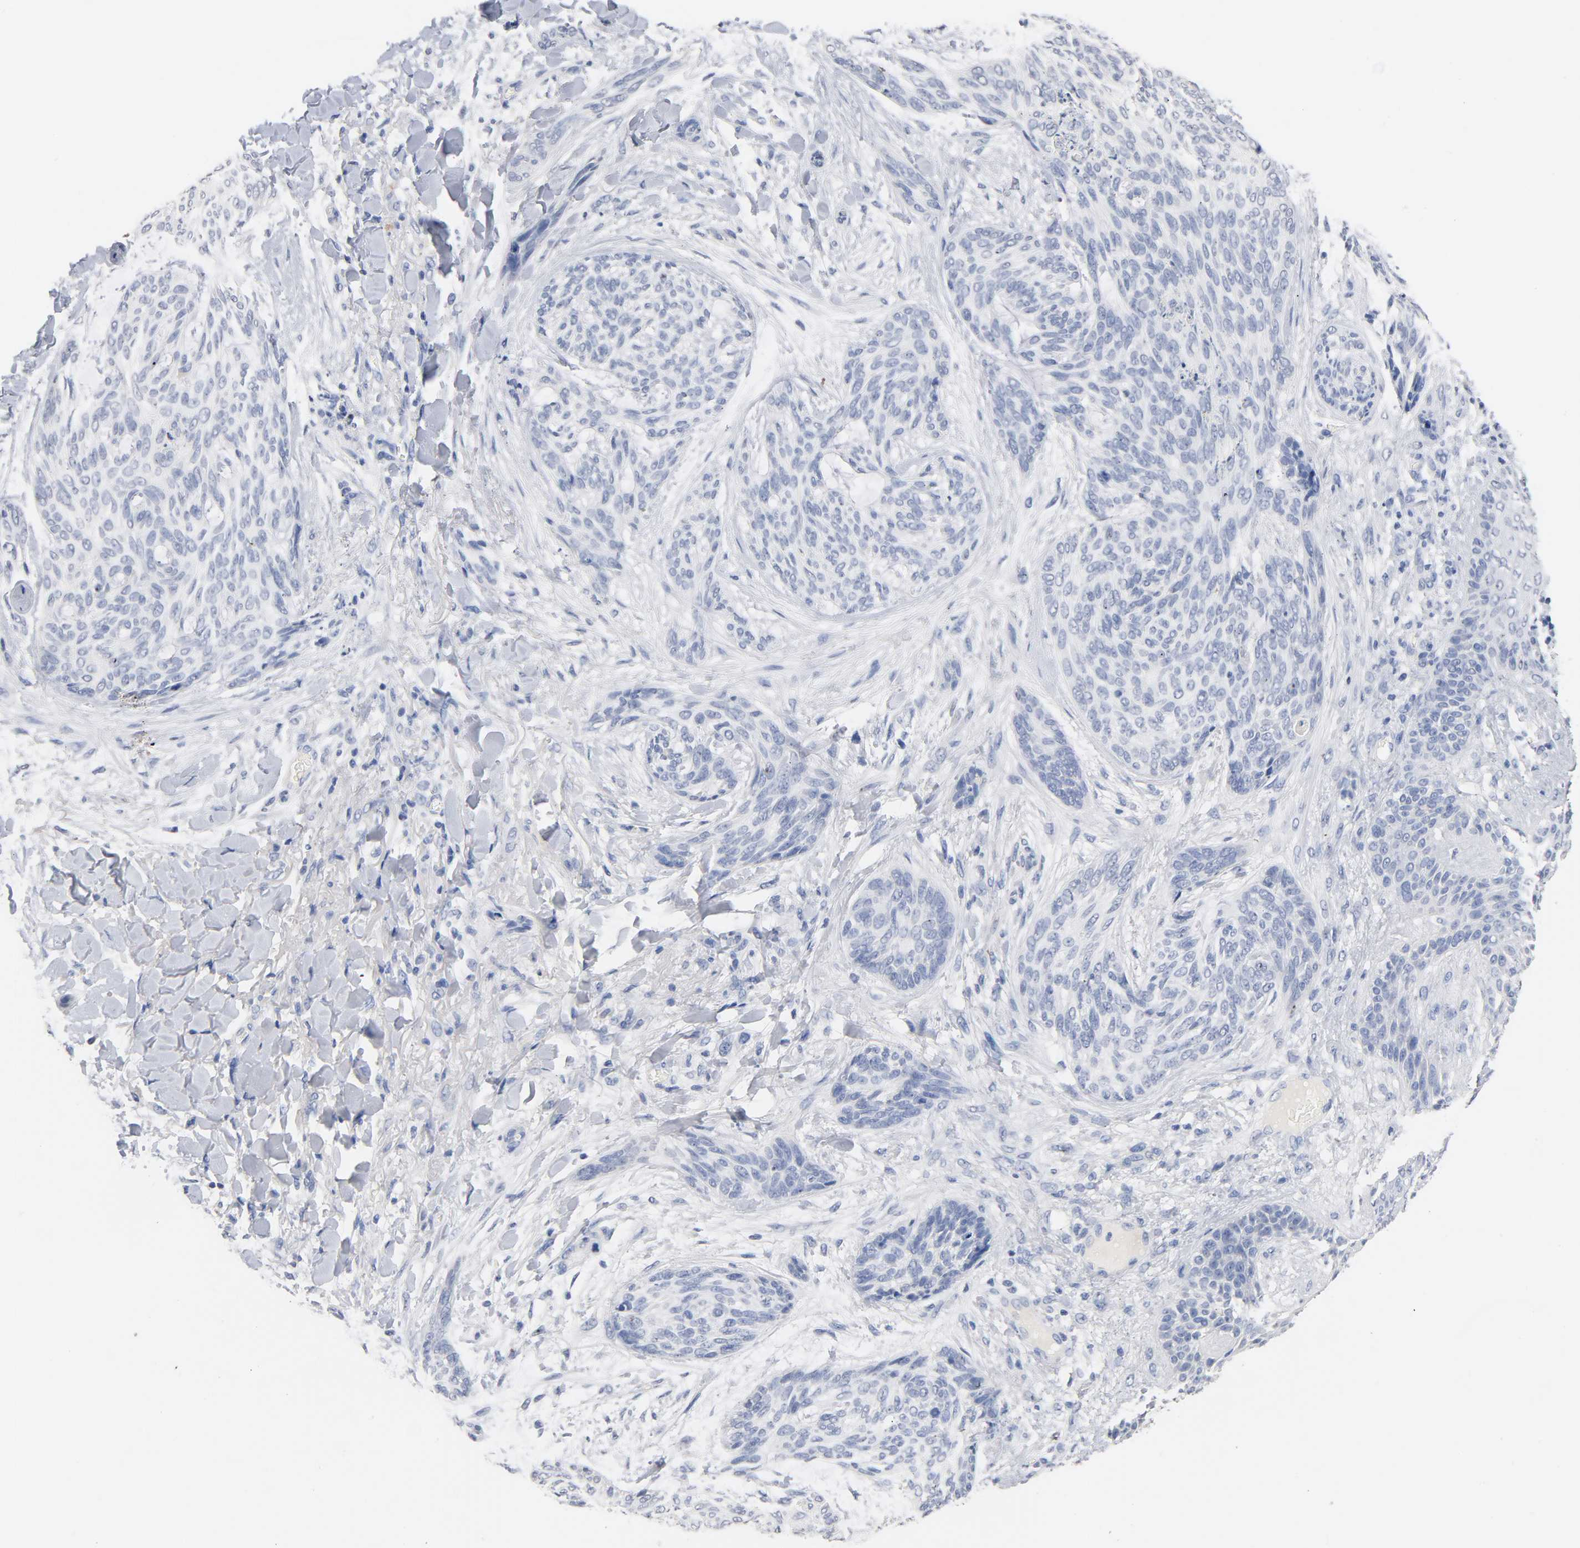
{"staining": {"intensity": "negative", "quantity": "none", "location": "none"}, "tissue": "skin cancer", "cell_type": "Tumor cells", "image_type": "cancer", "snomed": [{"axis": "morphology", "description": "Normal tissue, NOS"}, {"axis": "morphology", "description": "Basal cell carcinoma"}, {"axis": "topography", "description": "Skin"}], "caption": "Human skin cancer (basal cell carcinoma) stained for a protein using immunohistochemistry demonstrates no positivity in tumor cells.", "gene": "ZCCHC13", "patient": {"sex": "female", "age": 71}}